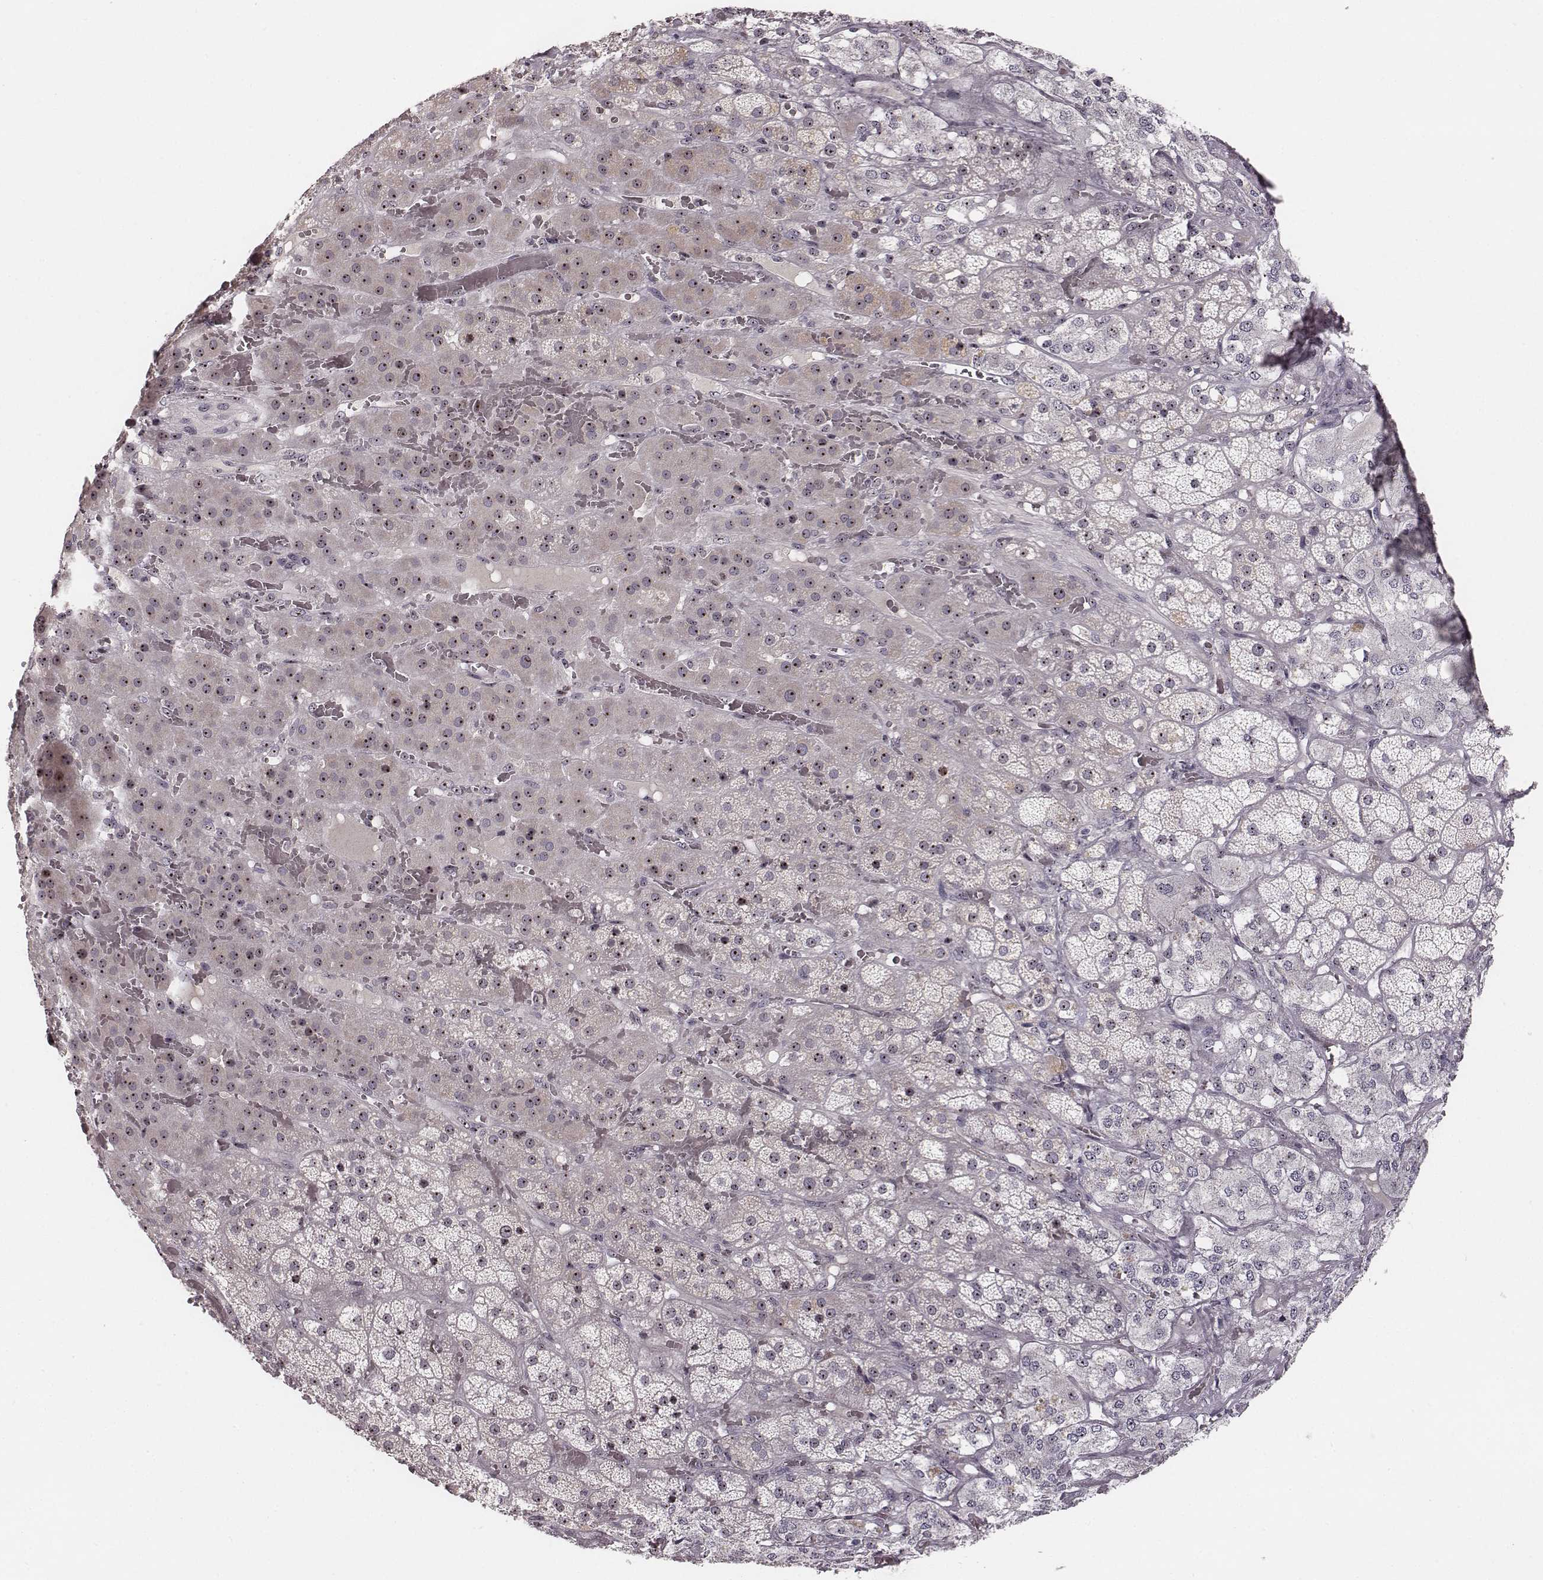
{"staining": {"intensity": "weak", "quantity": ">75%", "location": "nuclear"}, "tissue": "adrenal gland", "cell_type": "Glandular cells", "image_type": "normal", "snomed": [{"axis": "morphology", "description": "Normal tissue, NOS"}, {"axis": "topography", "description": "Adrenal gland"}], "caption": "Protein analysis of benign adrenal gland shows weak nuclear expression in approximately >75% of glandular cells. (DAB (3,3'-diaminobenzidine) = brown stain, brightfield microscopy at high magnification).", "gene": "NOP56", "patient": {"sex": "male", "age": 57}}